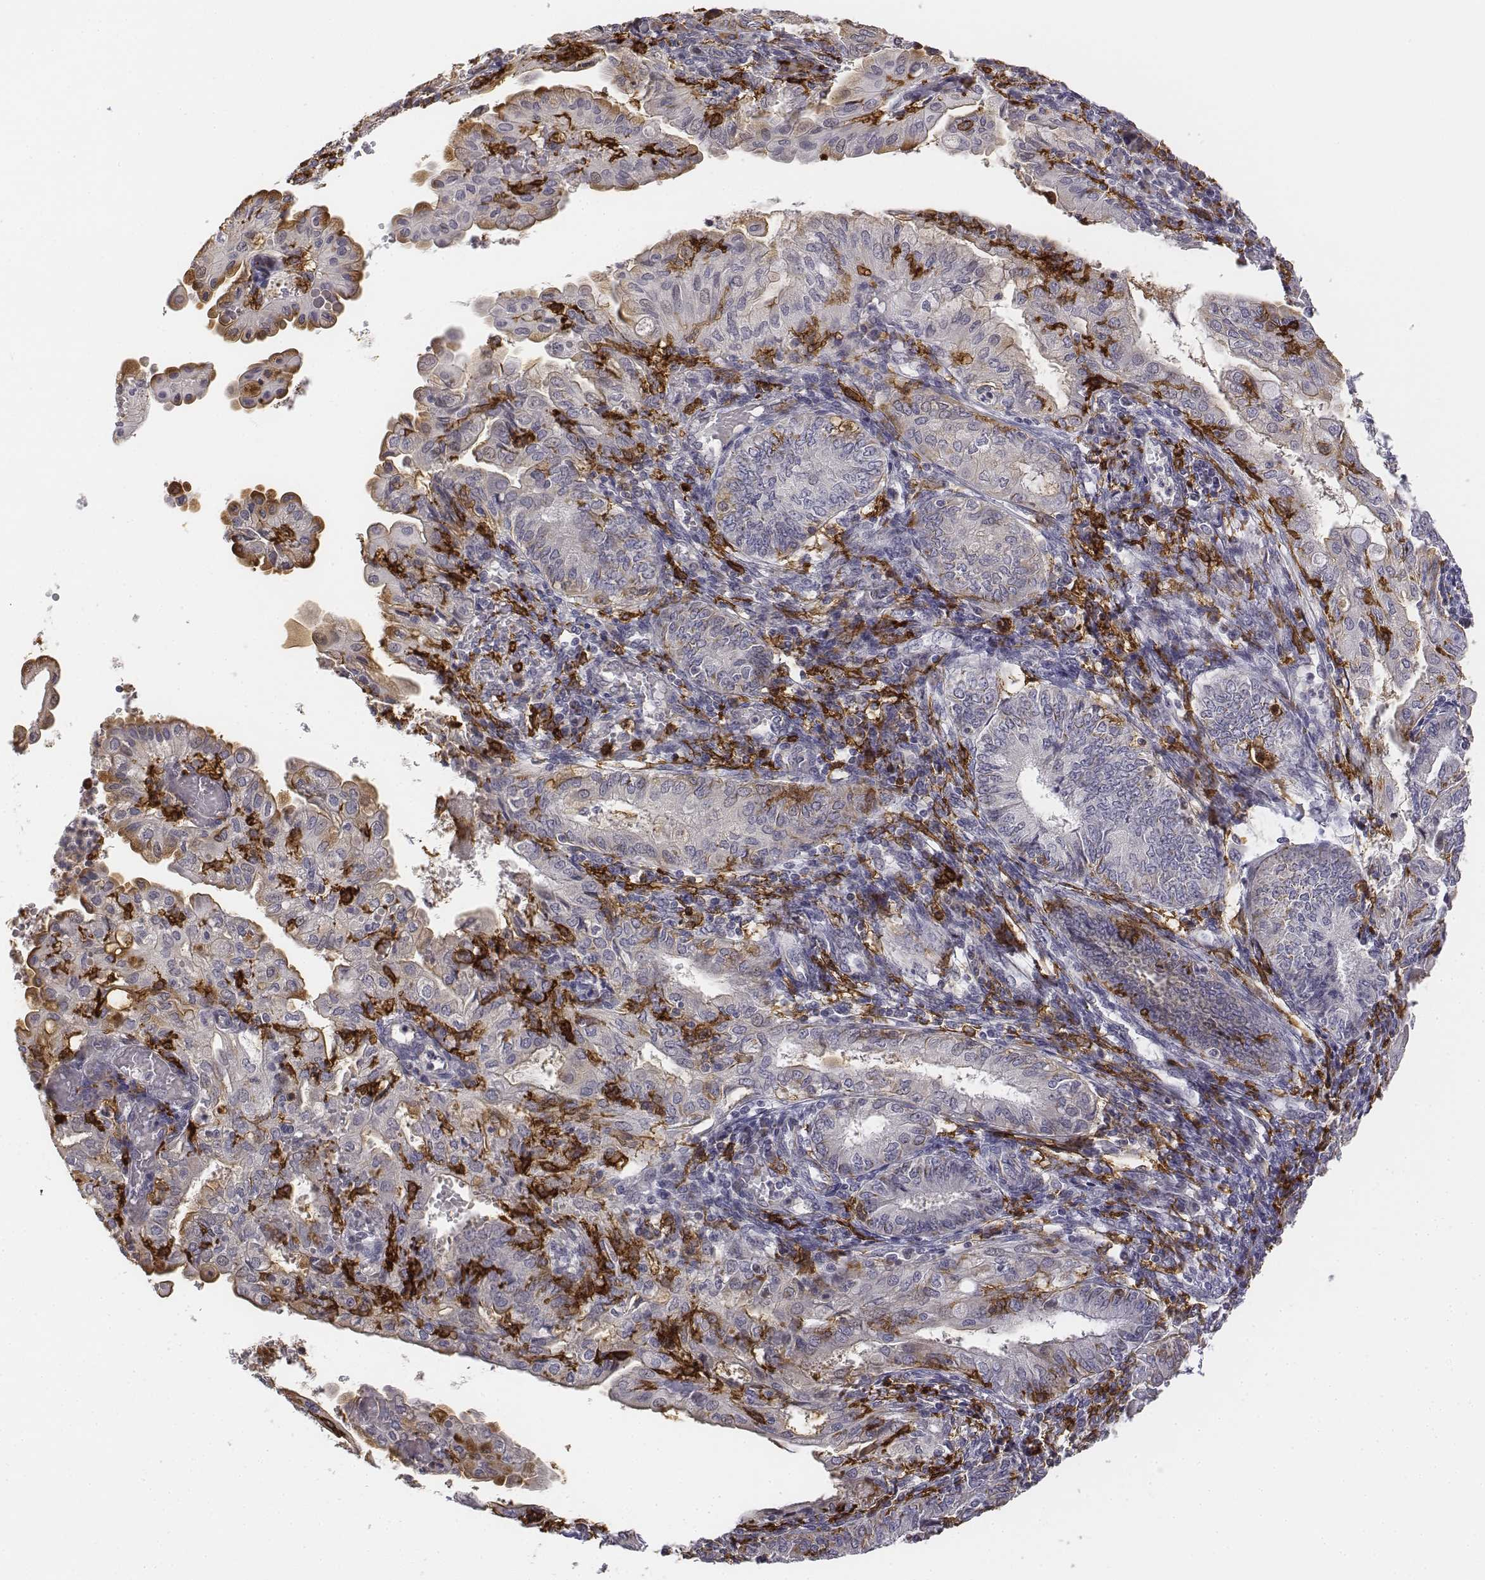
{"staining": {"intensity": "weak", "quantity": "<25%", "location": "cytoplasmic/membranous"}, "tissue": "endometrial cancer", "cell_type": "Tumor cells", "image_type": "cancer", "snomed": [{"axis": "morphology", "description": "Adenocarcinoma, NOS"}, {"axis": "topography", "description": "Endometrium"}], "caption": "Endometrial cancer (adenocarcinoma) was stained to show a protein in brown. There is no significant positivity in tumor cells.", "gene": "CD14", "patient": {"sex": "female", "age": 68}}